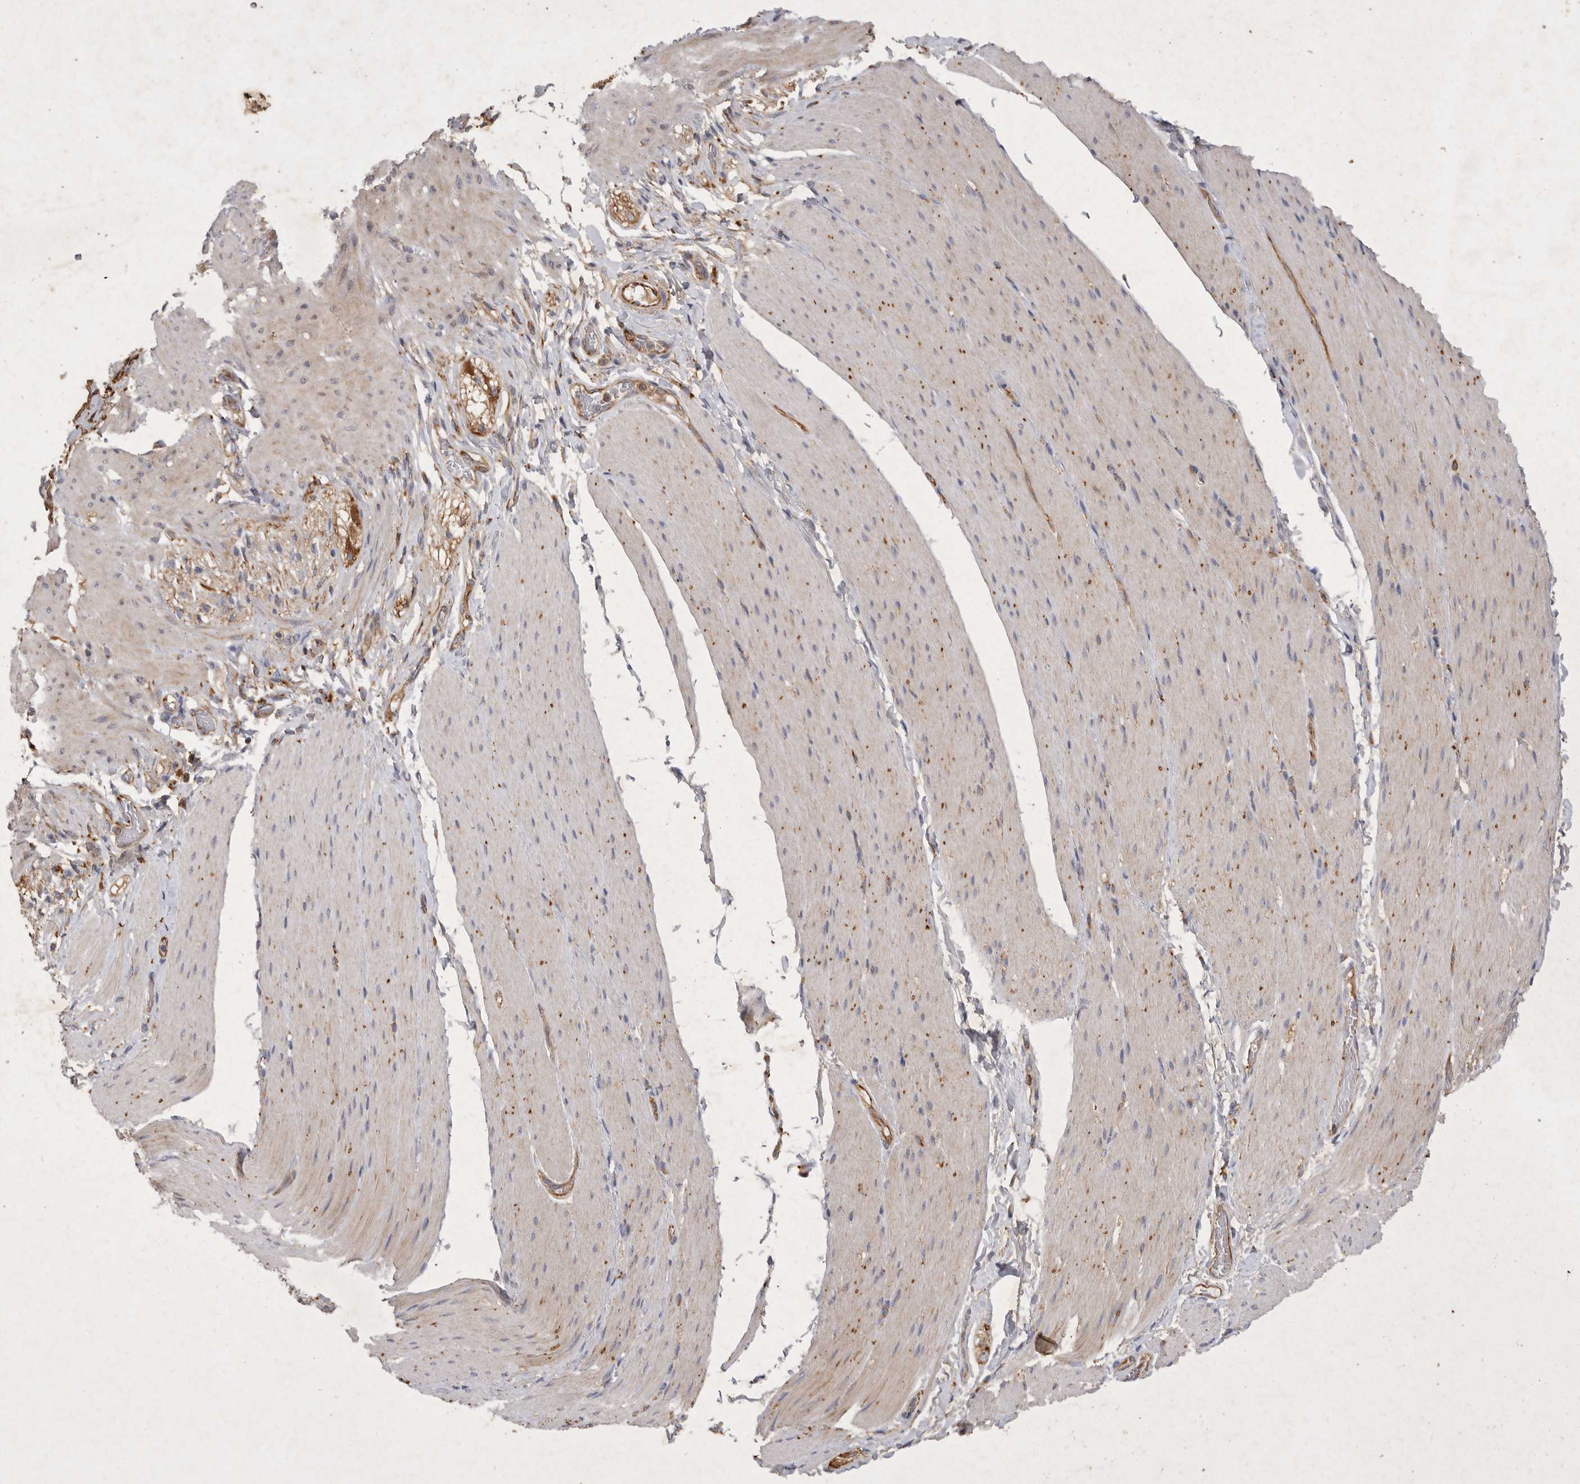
{"staining": {"intensity": "weak", "quantity": "25%-75%", "location": "cytoplasmic/membranous"}, "tissue": "smooth muscle", "cell_type": "Smooth muscle cells", "image_type": "normal", "snomed": [{"axis": "morphology", "description": "Normal tissue, NOS"}, {"axis": "topography", "description": "Smooth muscle"}, {"axis": "topography", "description": "Small intestine"}], "caption": "Smooth muscle cells exhibit low levels of weak cytoplasmic/membranous positivity in approximately 25%-75% of cells in normal smooth muscle. (brown staining indicates protein expression, while blue staining denotes nuclei).", "gene": "MRPL41", "patient": {"sex": "female", "age": 84}}